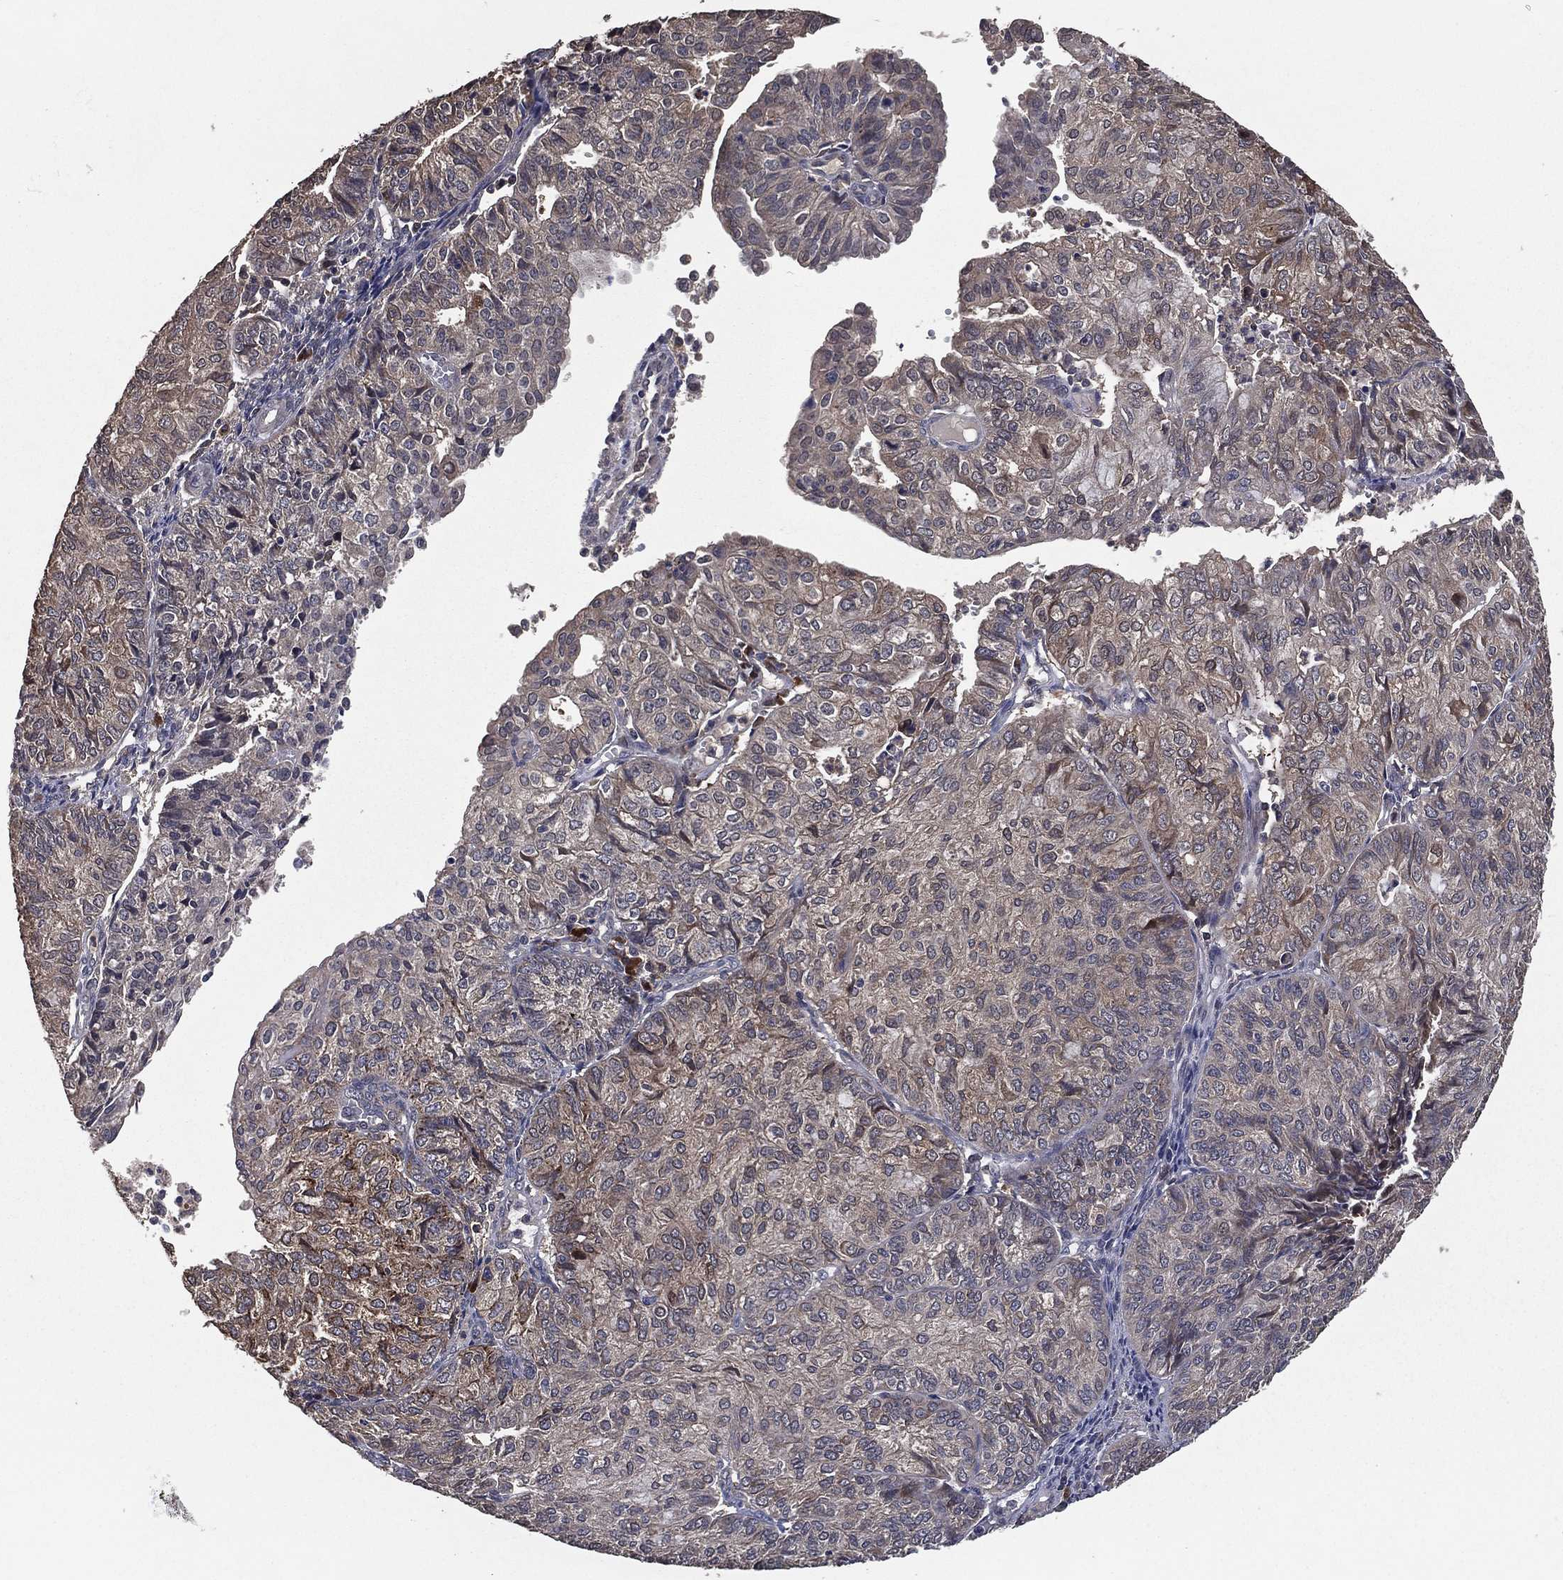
{"staining": {"intensity": "weak", "quantity": "<25%", "location": "cytoplasmic/membranous"}, "tissue": "endometrial cancer", "cell_type": "Tumor cells", "image_type": "cancer", "snomed": [{"axis": "morphology", "description": "Adenocarcinoma, NOS"}, {"axis": "topography", "description": "Endometrium"}], "caption": "Immunohistochemical staining of endometrial adenocarcinoma shows no significant staining in tumor cells.", "gene": "PCNT", "patient": {"sex": "female", "age": 82}}